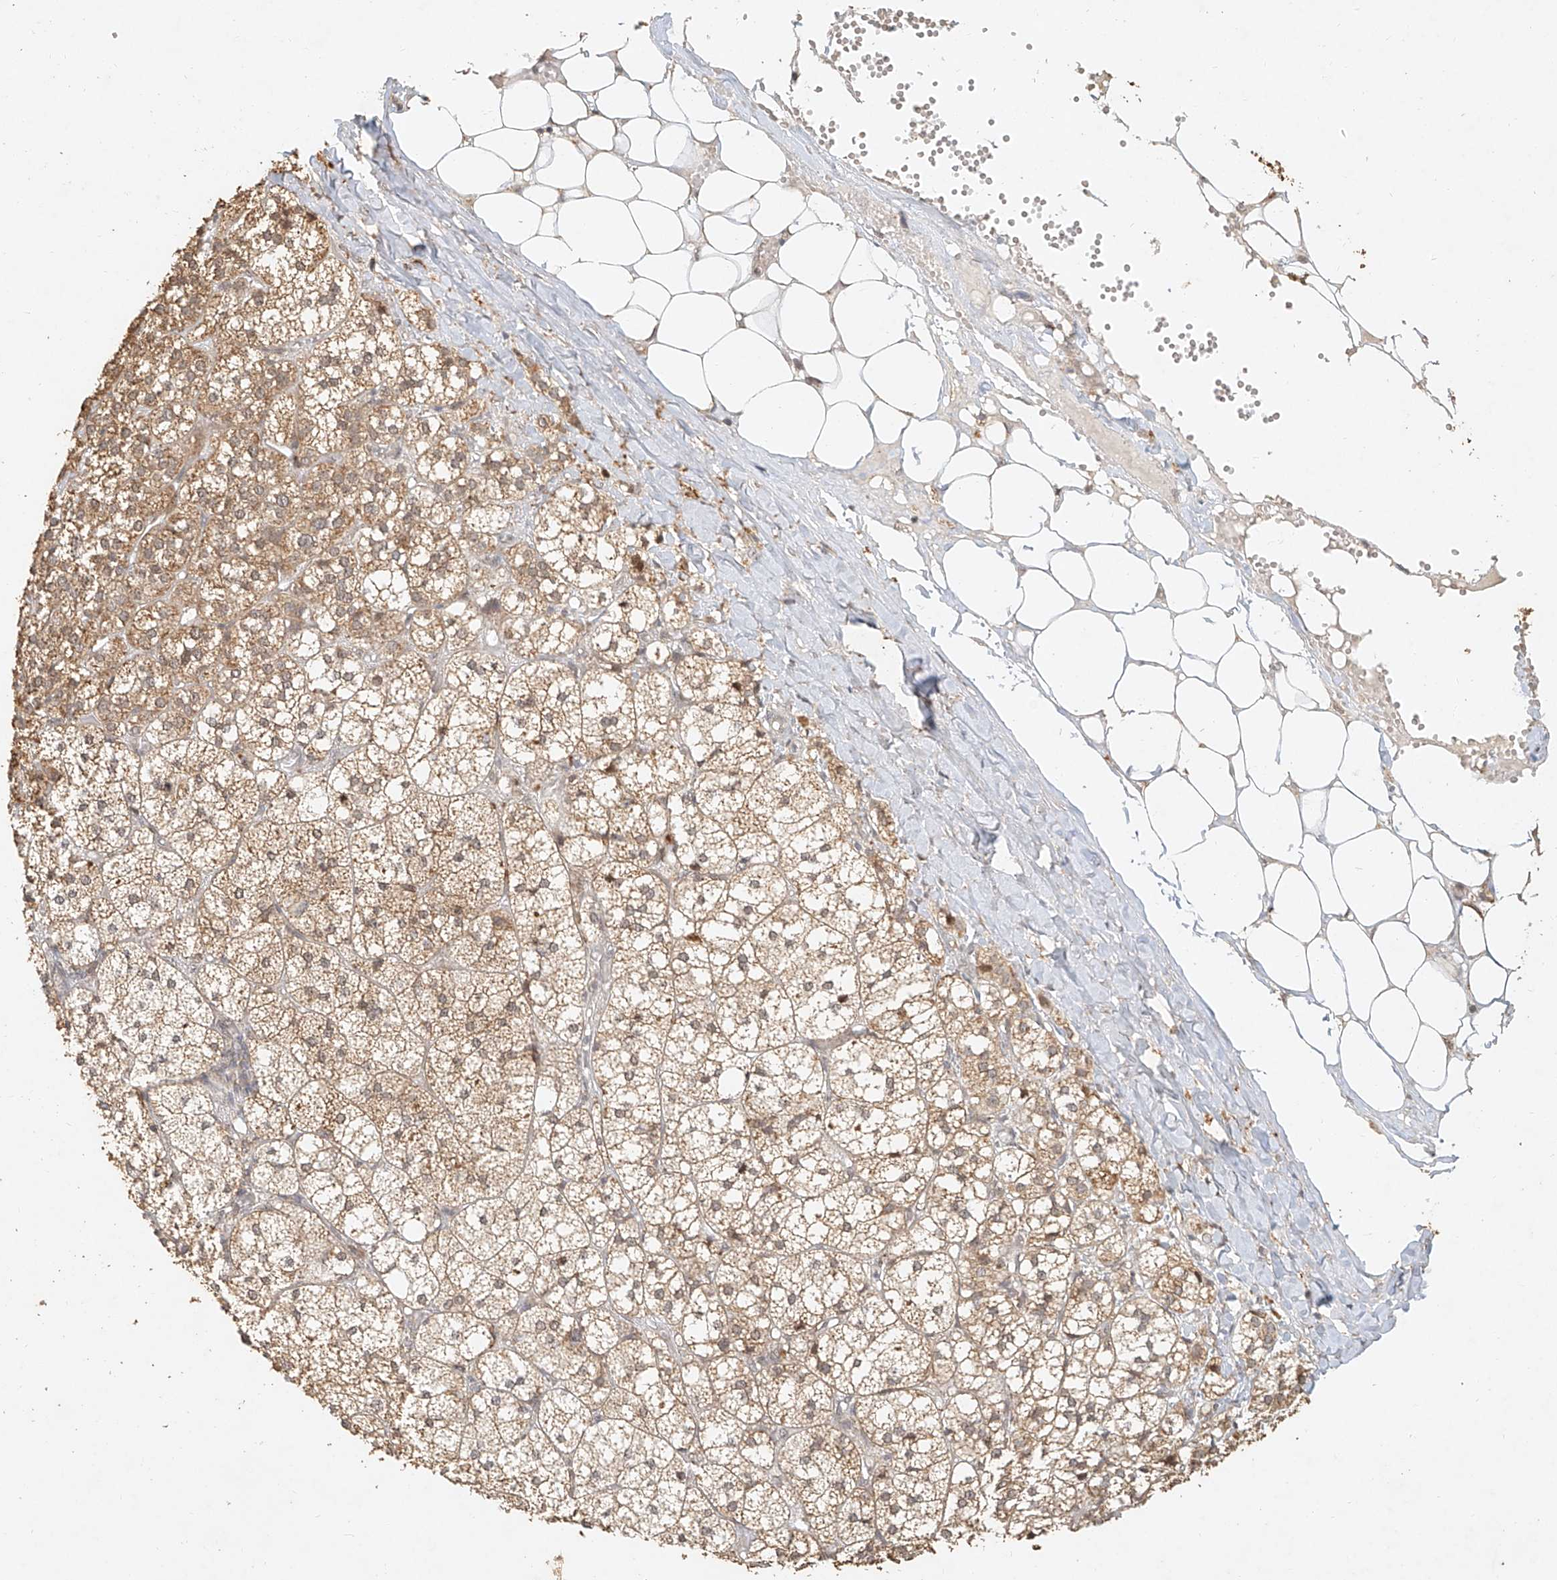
{"staining": {"intensity": "moderate", "quantity": ">75%", "location": "cytoplasmic/membranous,nuclear"}, "tissue": "adrenal gland", "cell_type": "Glandular cells", "image_type": "normal", "snomed": [{"axis": "morphology", "description": "Normal tissue, NOS"}, {"axis": "topography", "description": "Adrenal gland"}], "caption": "High-magnification brightfield microscopy of benign adrenal gland stained with DAB (3,3'-diaminobenzidine) (brown) and counterstained with hematoxylin (blue). glandular cells exhibit moderate cytoplasmic/membranous,nuclear positivity is present in approximately>75% of cells. (DAB IHC, brown staining for protein, blue staining for nuclei).", "gene": "CXorf58", "patient": {"sex": "female", "age": 61}}